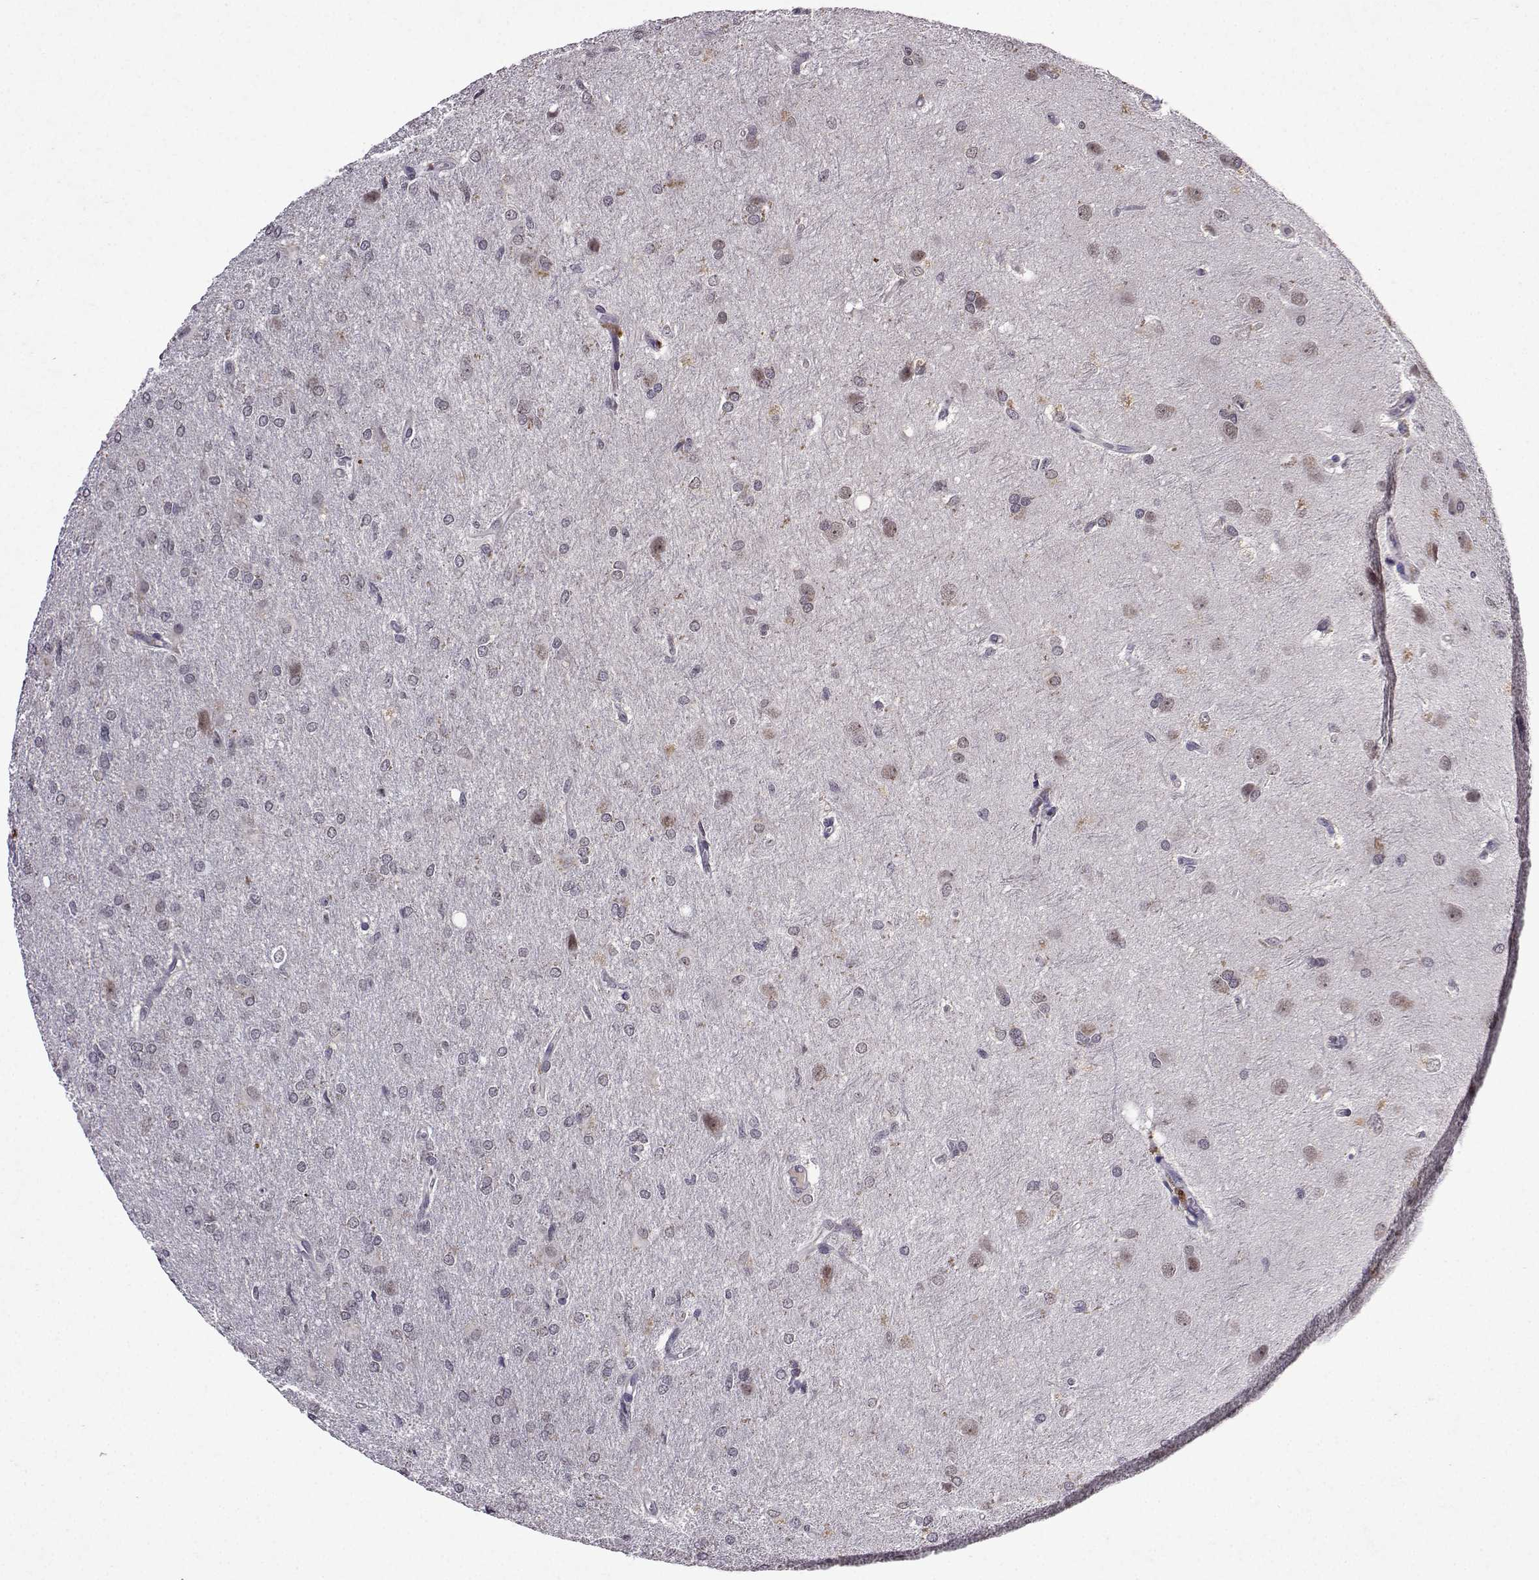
{"staining": {"intensity": "negative", "quantity": "none", "location": "none"}, "tissue": "glioma", "cell_type": "Tumor cells", "image_type": "cancer", "snomed": [{"axis": "morphology", "description": "Glioma, malignant, High grade"}, {"axis": "topography", "description": "Brain"}], "caption": "Immunohistochemistry of human malignant glioma (high-grade) demonstrates no positivity in tumor cells. Brightfield microscopy of immunohistochemistry (IHC) stained with DAB (brown) and hematoxylin (blue), captured at high magnification.", "gene": "CCL28", "patient": {"sex": "male", "age": 68}}